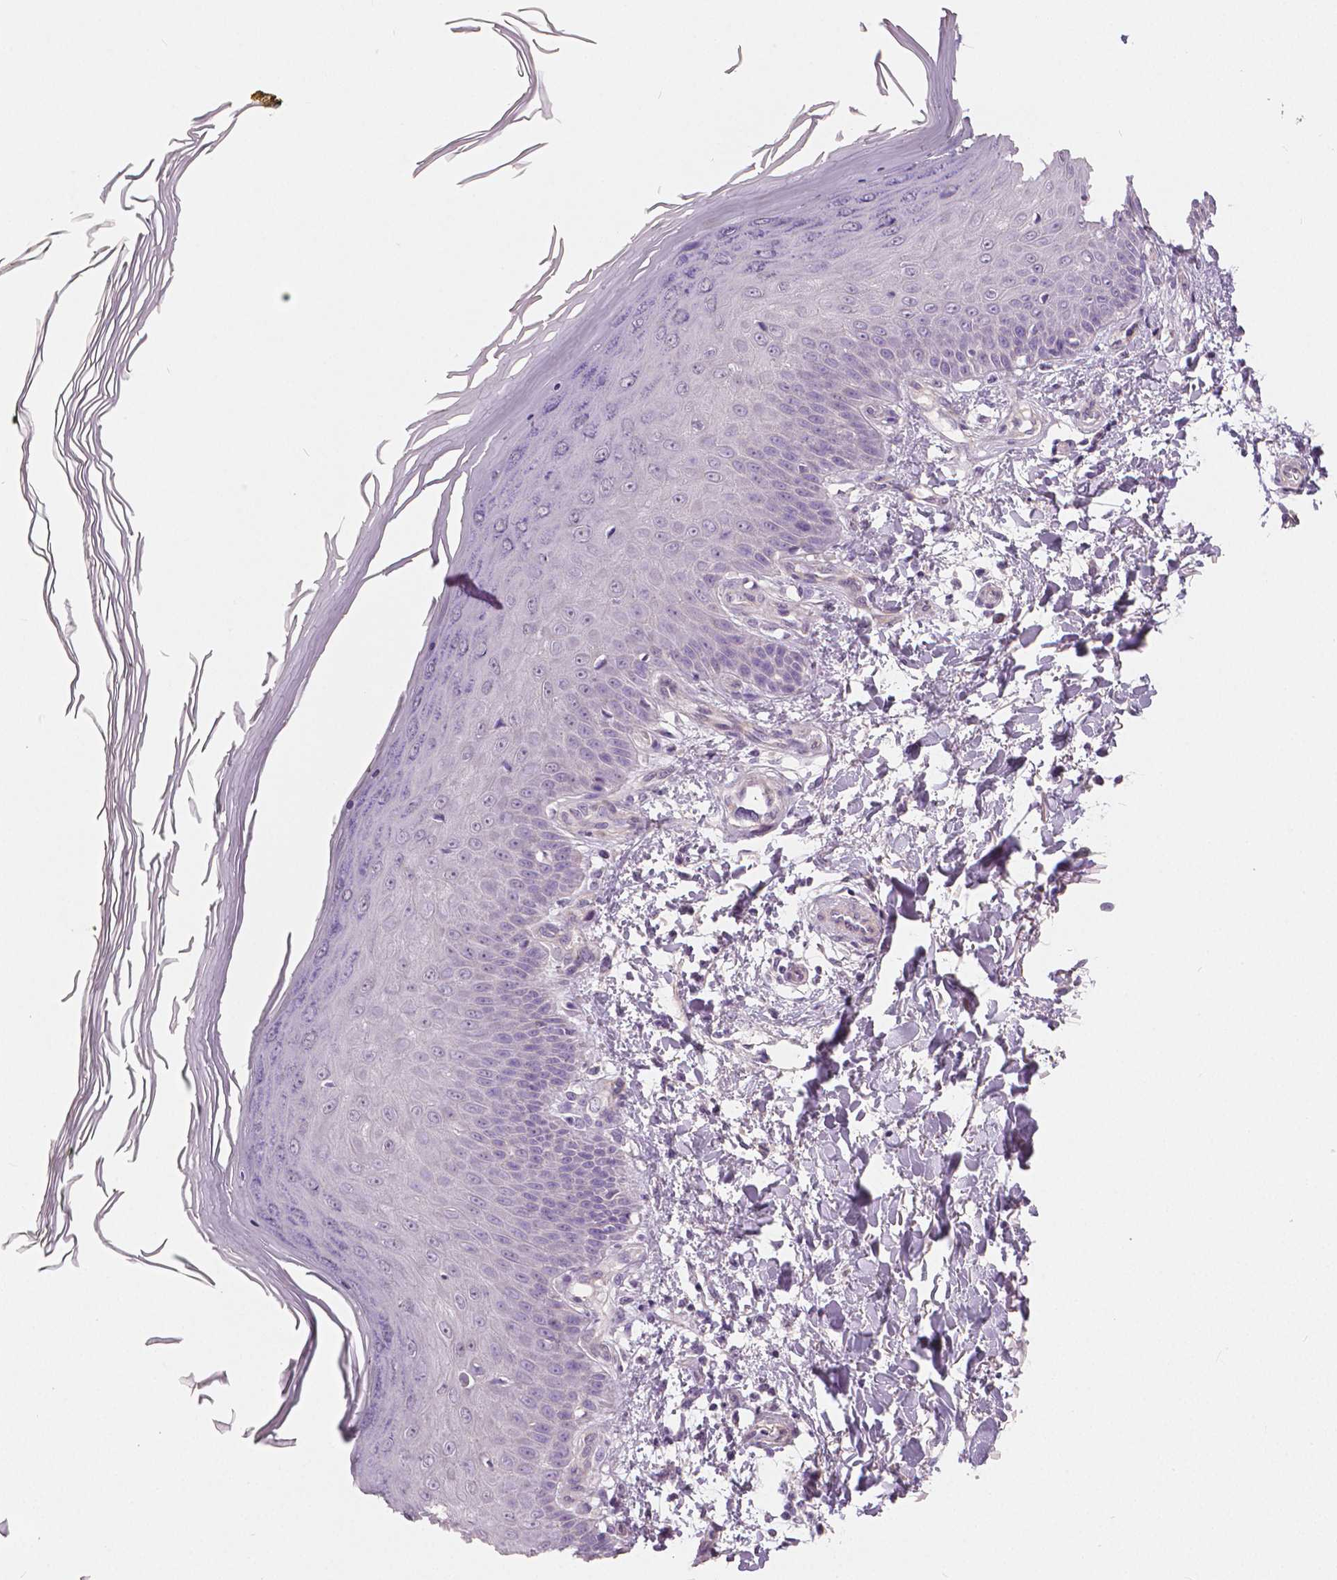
{"staining": {"intensity": "negative", "quantity": "none", "location": "none"}, "tissue": "skin", "cell_type": "Fibroblasts", "image_type": "normal", "snomed": [{"axis": "morphology", "description": "Normal tissue, NOS"}, {"axis": "topography", "description": "Skin"}], "caption": "IHC histopathology image of benign skin: skin stained with DAB displays no significant protein staining in fibroblasts.", "gene": "FLT1", "patient": {"sex": "female", "age": 62}}